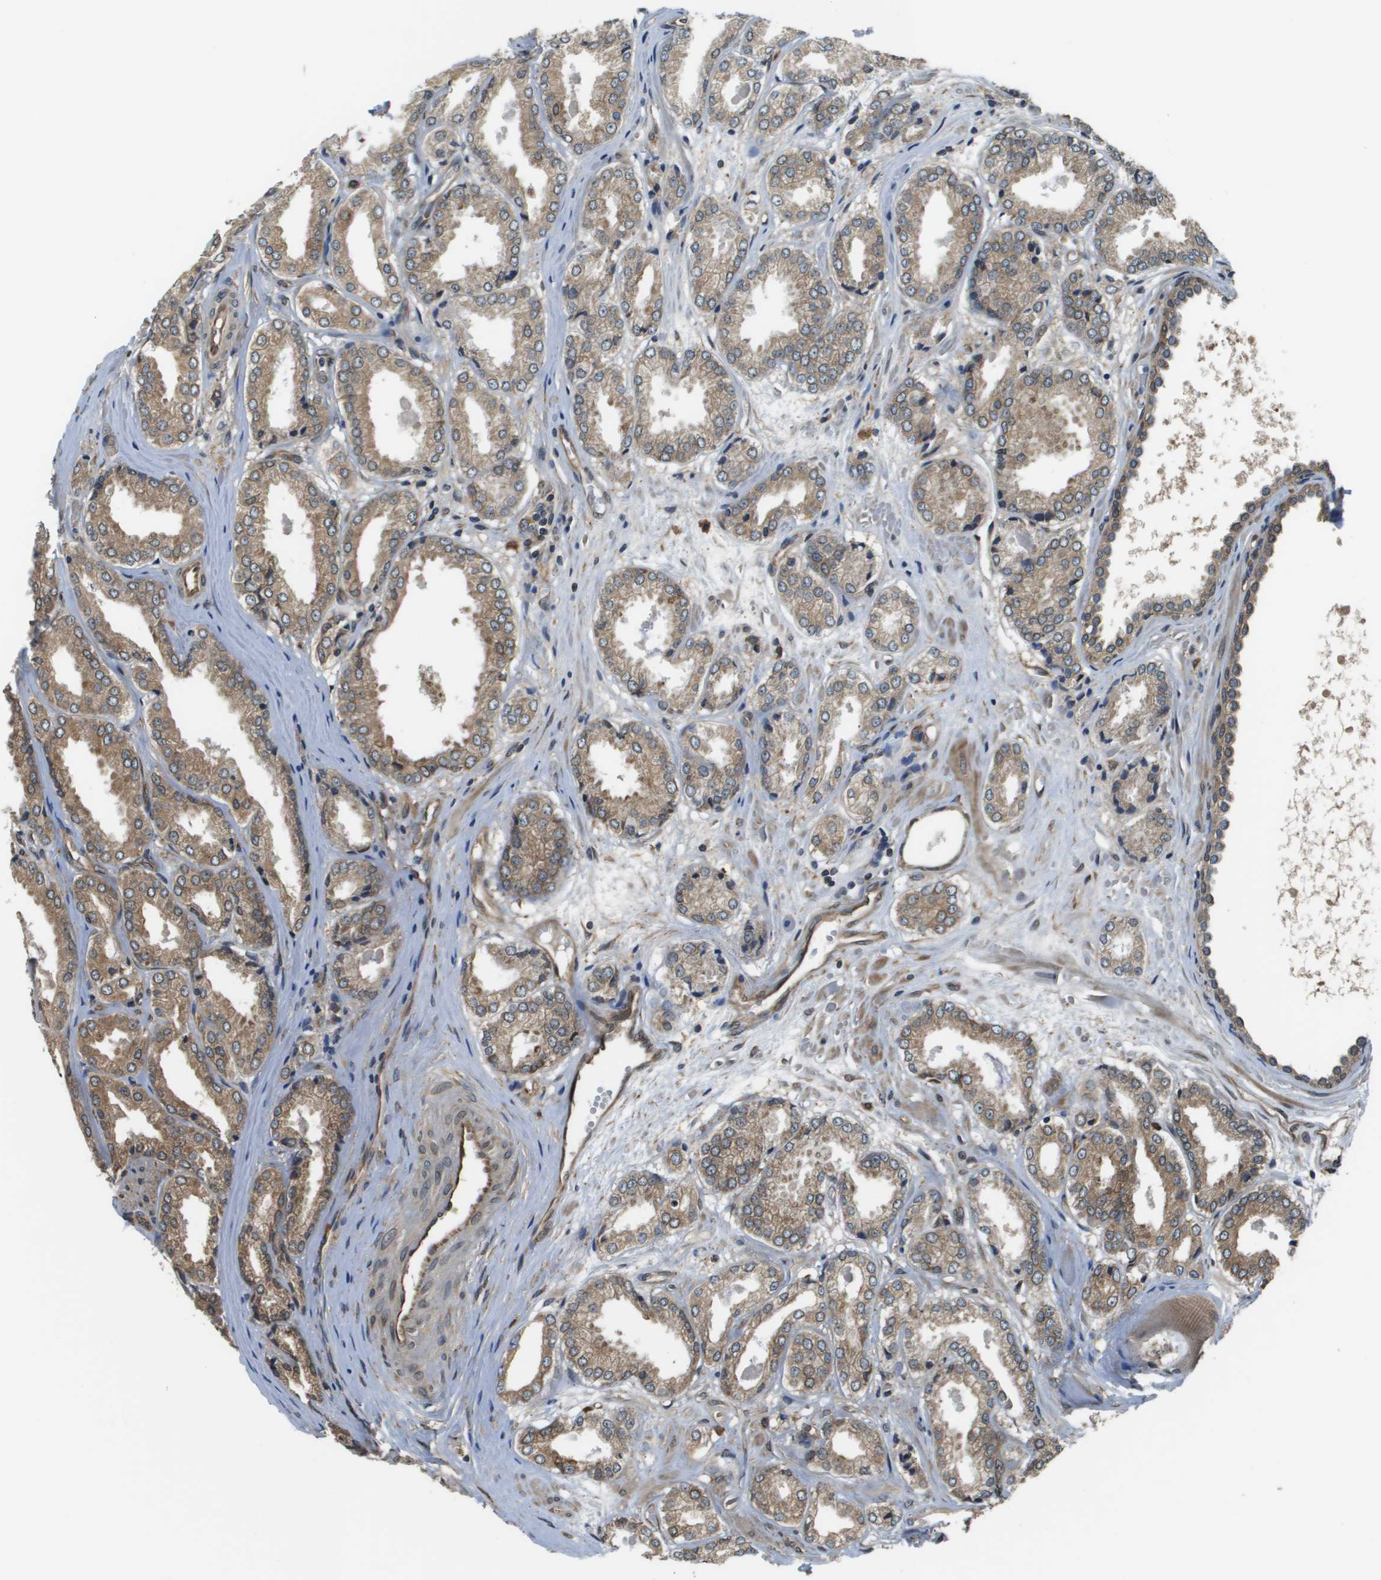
{"staining": {"intensity": "moderate", "quantity": ">75%", "location": "cytoplasmic/membranous"}, "tissue": "prostate cancer", "cell_type": "Tumor cells", "image_type": "cancer", "snomed": [{"axis": "morphology", "description": "Adenocarcinoma, Low grade"}, {"axis": "topography", "description": "Prostate"}], "caption": "Tumor cells exhibit moderate cytoplasmic/membranous expression in approximately >75% of cells in adenocarcinoma (low-grade) (prostate).", "gene": "SEC62", "patient": {"sex": "male", "age": 57}}